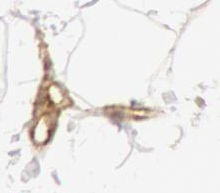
{"staining": {"intensity": "moderate", "quantity": "<25%", "location": "cytoplasmic/membranous"}, "tissue": "adipose tissue", "cell_type": "Adipocytes", "image_type": "normal", "snomed": [{"axis": "morphology", "description": "Normal tissue, NOS"}, {"axis": "topography", "description": "Breast"}], "caption": "Immunohistochemical staining of normal adipose tissue reveals low levels of moderate cytoplasmic/membranous positivity in about <25% of adipocytes.", "gene": "VWF", "patient": {"sex": "female", "age": 45}}